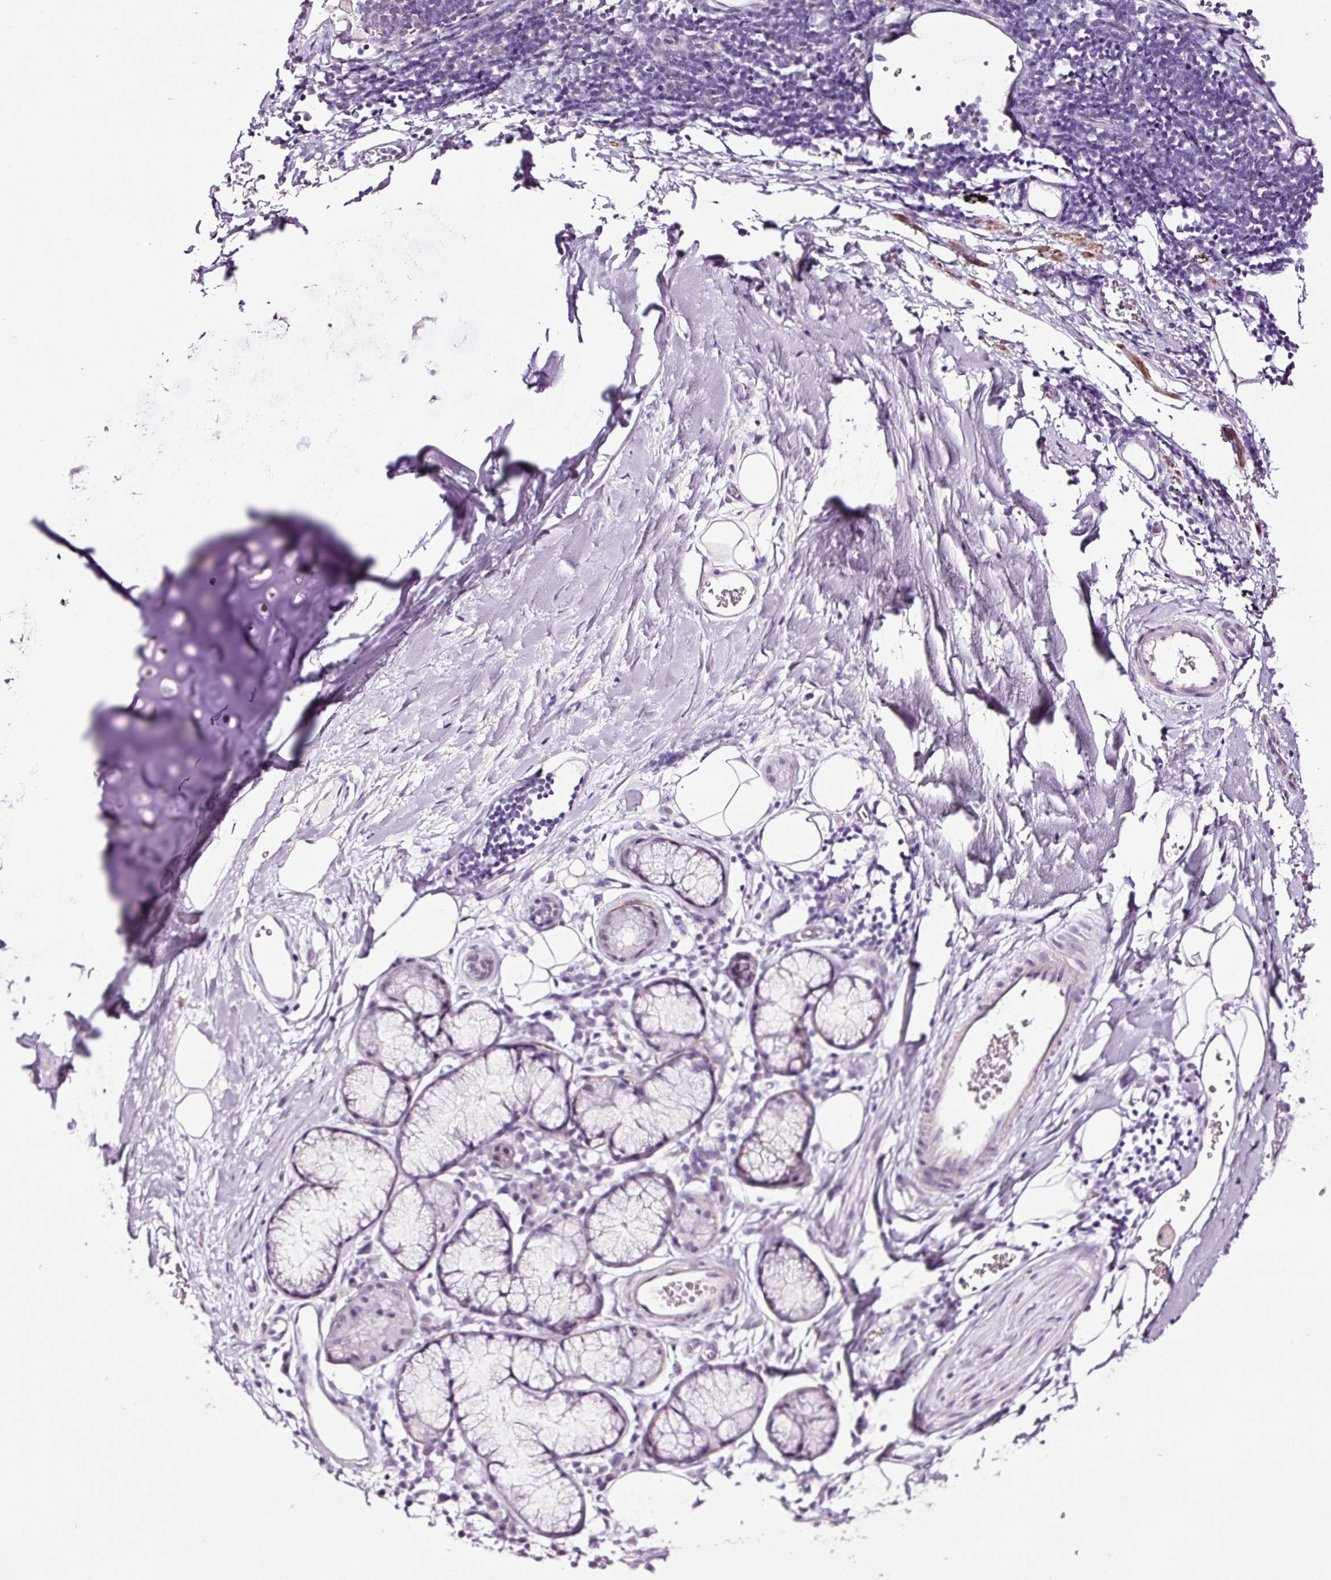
{"staining": {"intensity": "negative", "quantity": "none", "location": "none"}, "tissue": "adipose tissue", "cell_type": "Adipocytes", "image_type": "normal", "snomed": [{"axis": "morphology", "description": "Normal tissue, NOS"}, {"axis": "topography", "description": "Cartilage tissue"}, {"axis": "topography", "description": "Bronchus"}], "caption": "High power microscopy image of an immunohistochemistry (IHC) histopathology image of normal adipose tissue, revealing no significant staining in adipocytes. The staining is performed using DAB brown chromogen with nuclei counter-stained in using hematoxylin.", "gene": "RTF2", "patient": {"sex": "male", "age": 58}}